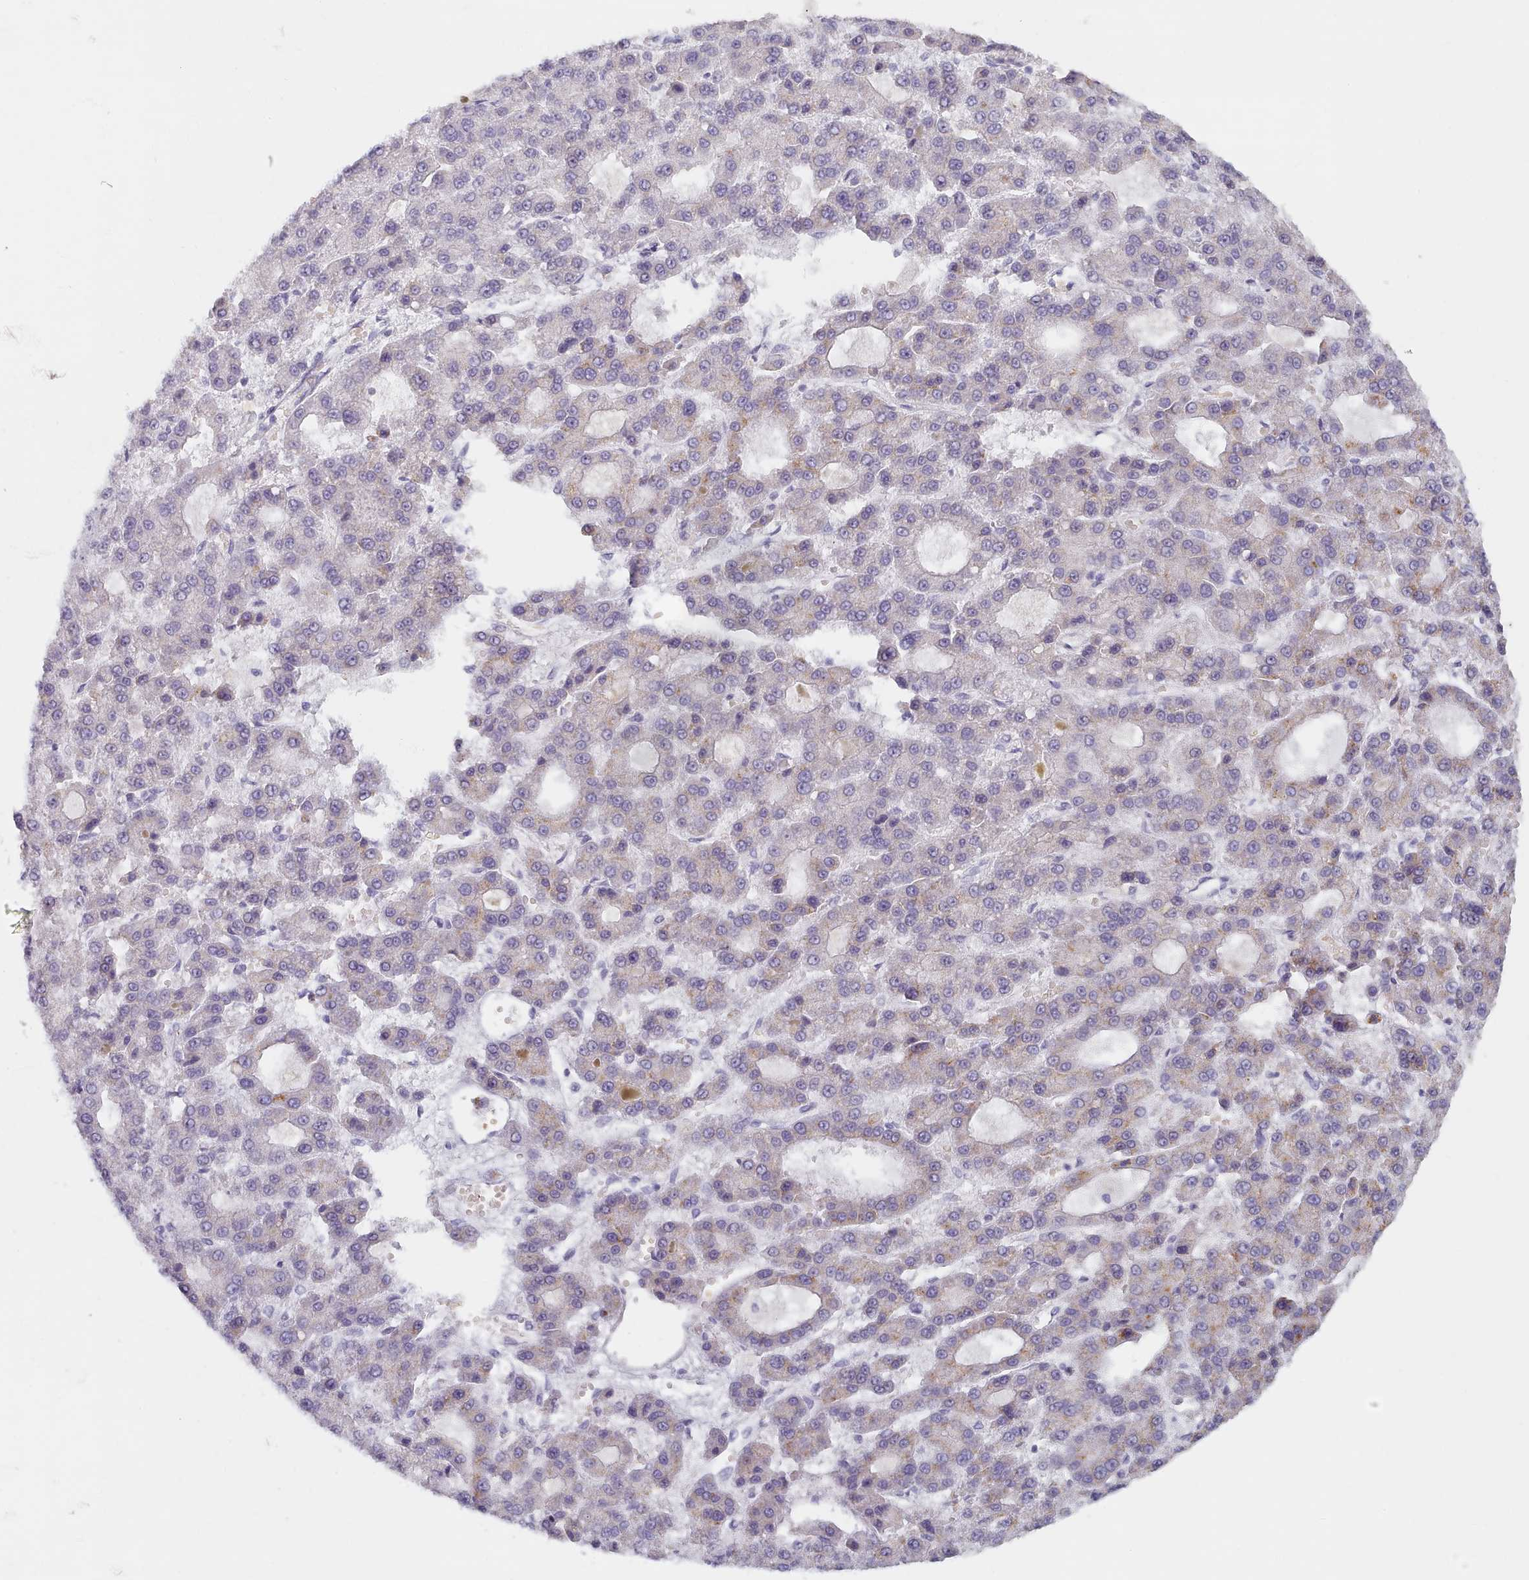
{"staining": {"intensity": "weak", "quantity": "25%-75%", "location": "cytoplasmic/membranous"}, "tissue": "liver cancer", "cell_type": "Tumor cells", "image_type": "cancer", "snomed": [{"axis": "morphology", "description": "Carcinoma, Hepatocellular, NOS"}, {"axis": "topography", "description": "Liver"}], "caption": "There is low levels of weak cytoplasmic/membranous positivity in tumor cells of liver cancer, as demonstrated by immunohistochemical staining (brown color).", "gene": "TYW1B", "patient": {"sex": "male", "age": 70}}